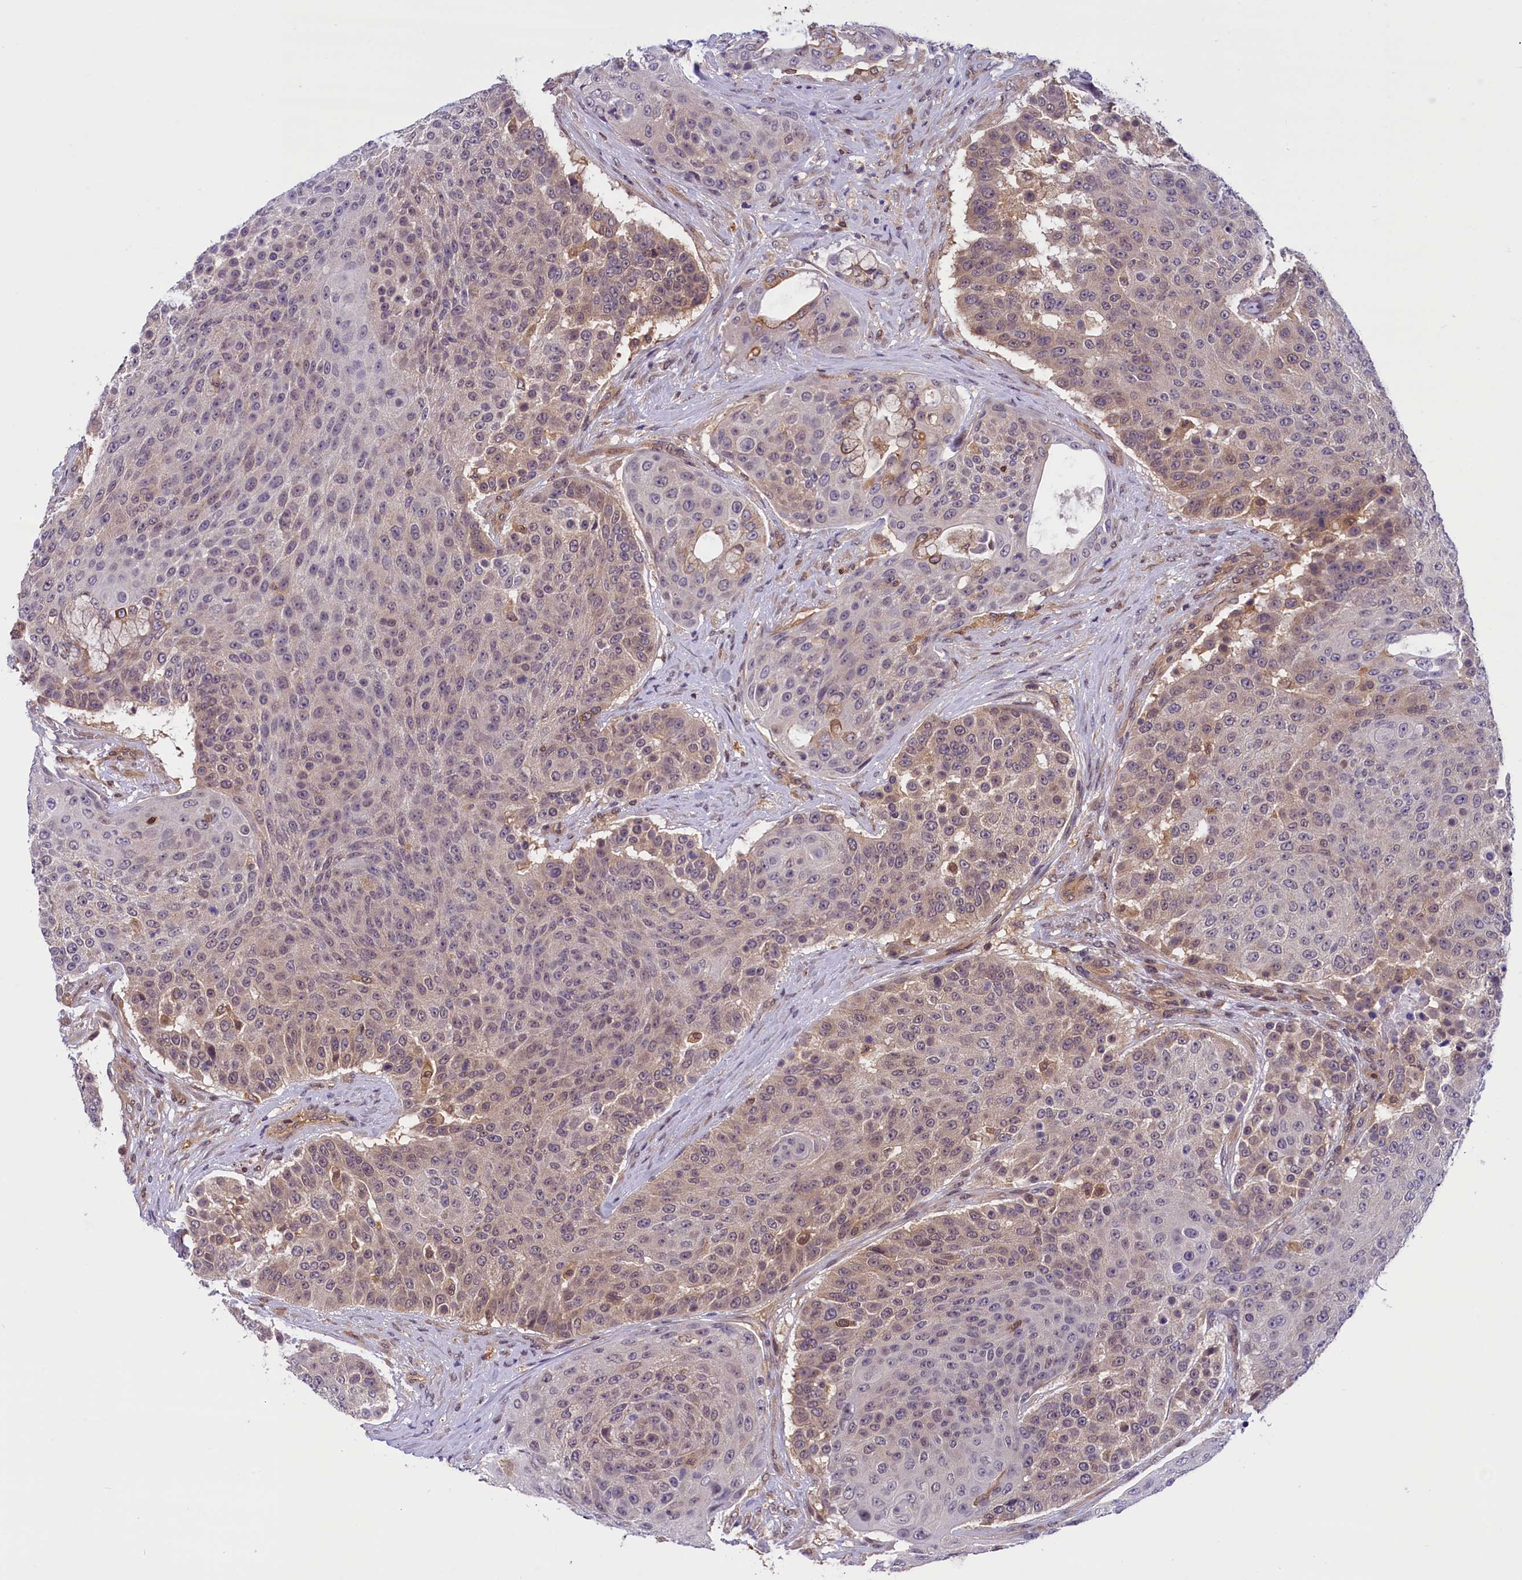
{"staining": {"intensity": "weak", "quantity": "<25%", "location": "cytoplasmic/membranous"}, "tissue": "urothelial cancer", "cell_type": "Tumor cells", "image_type": "cancer", "snomed": [{"axis": "morphology", "description": "Urothelial carcinoma, High grade"}, {"axis": "topography", "description": "Urinary bladder"}], "caption": "IHC of urothelial carcinoma (high-grade) displays no staining in tumor cells.", "gene": "TBCB", "patient": {"sex": "female", "age": 63}}